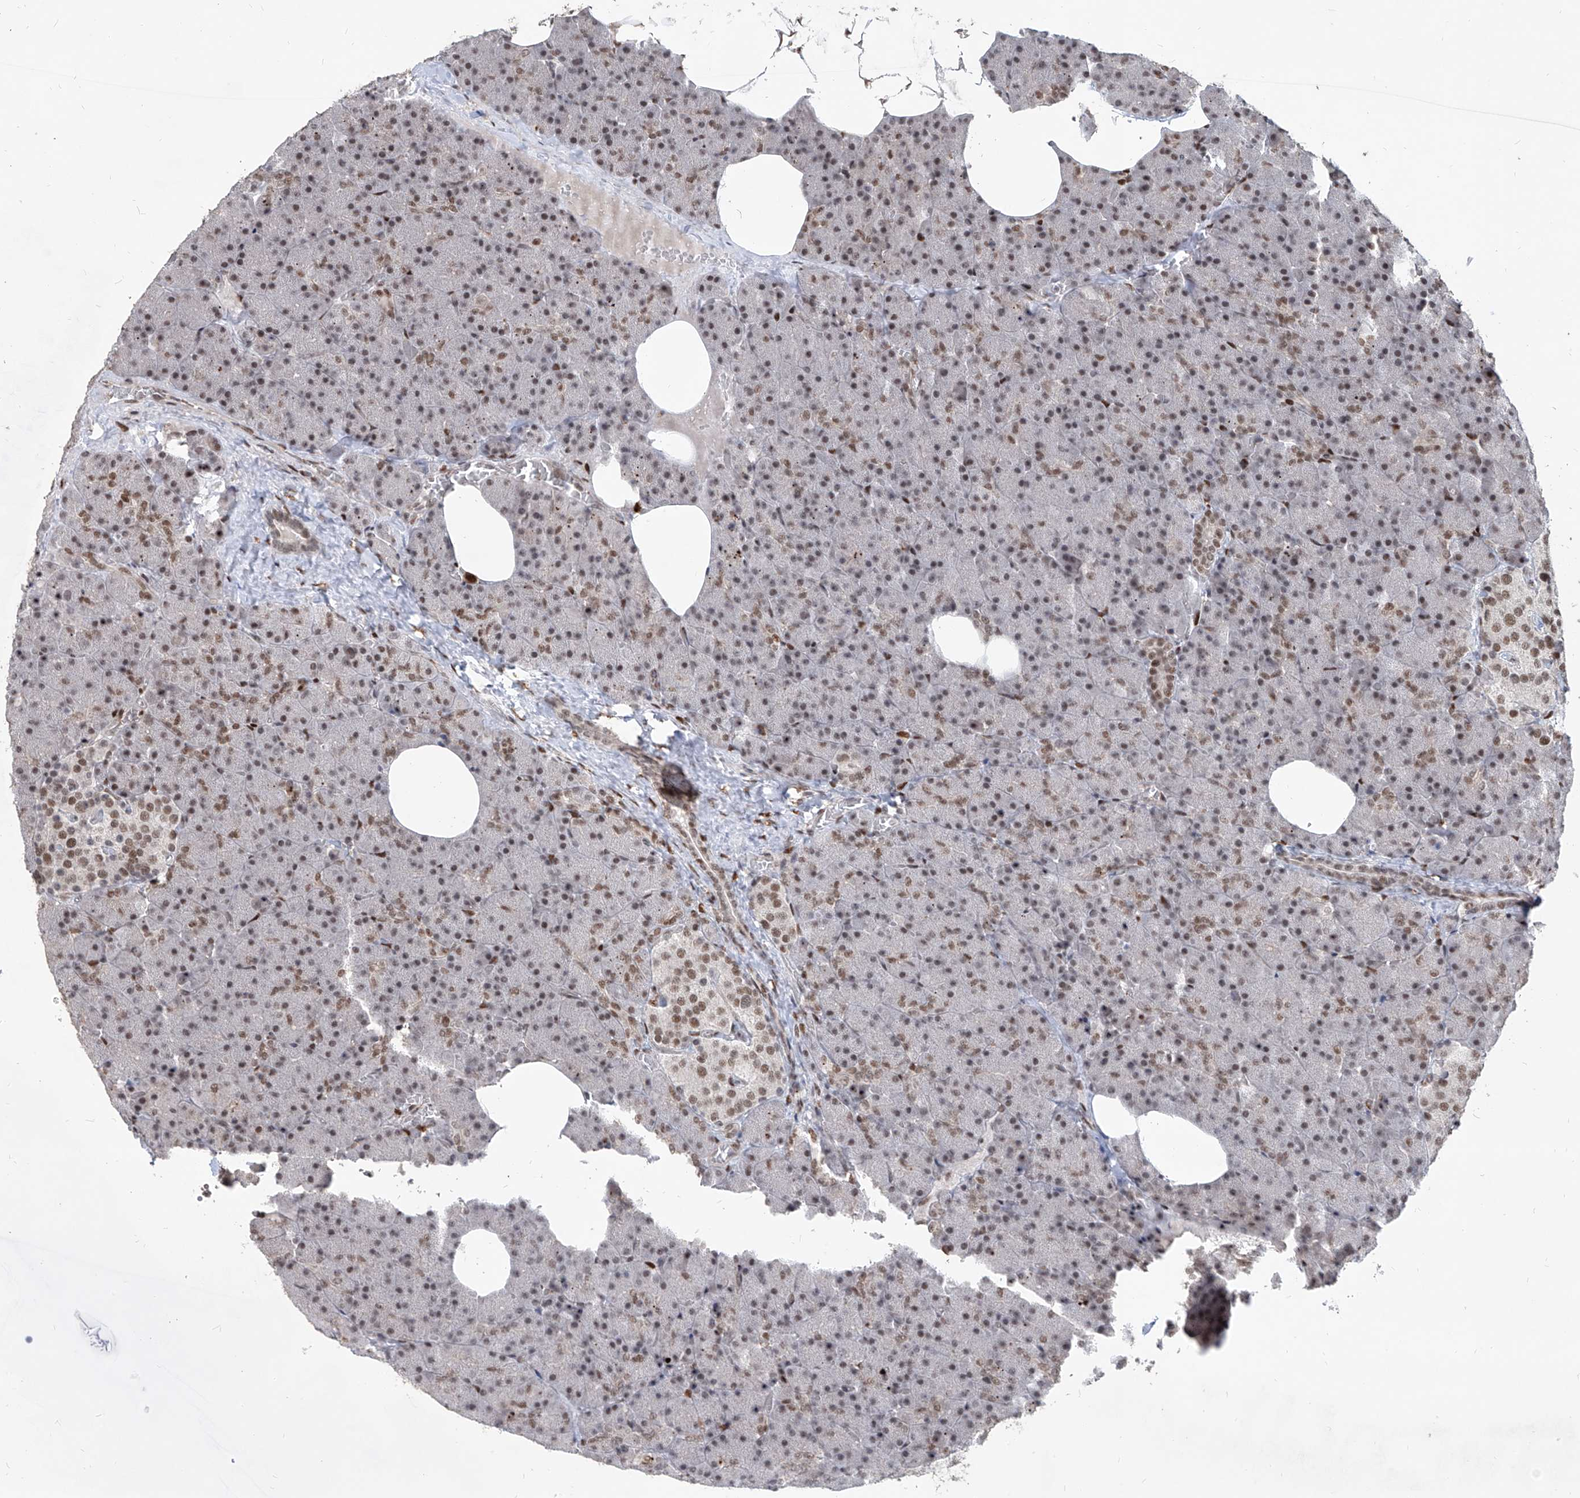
{"staining": {"intensity": "moderate", "quantity": ">75%", "location": "nuclear"}, "tissue": "pancreas", "cell_type": "Exocrine glandular cells", "image_type": "normal", "snomed": [{"axis": "morphology", "description": "Normal tissue, NOS"}, {"axis": "morphology", "description": "Carcinoid, malignant, NOS"}, {"axis": "topography", "description": "Pancreas"}], "caption": "Exocrine glandular cells exhibit medium levels of moderate nuclear positivity in approximately >75% of cells in normal human pancreas. The protein is stained brown, and the nuclei are stained in blue (DAB (3,3'-diaminobenzidine) IHC with brightfield microscopy, high magnification).", "gene": "IRF2", "patient": {"sex": "female", "age": 35}}